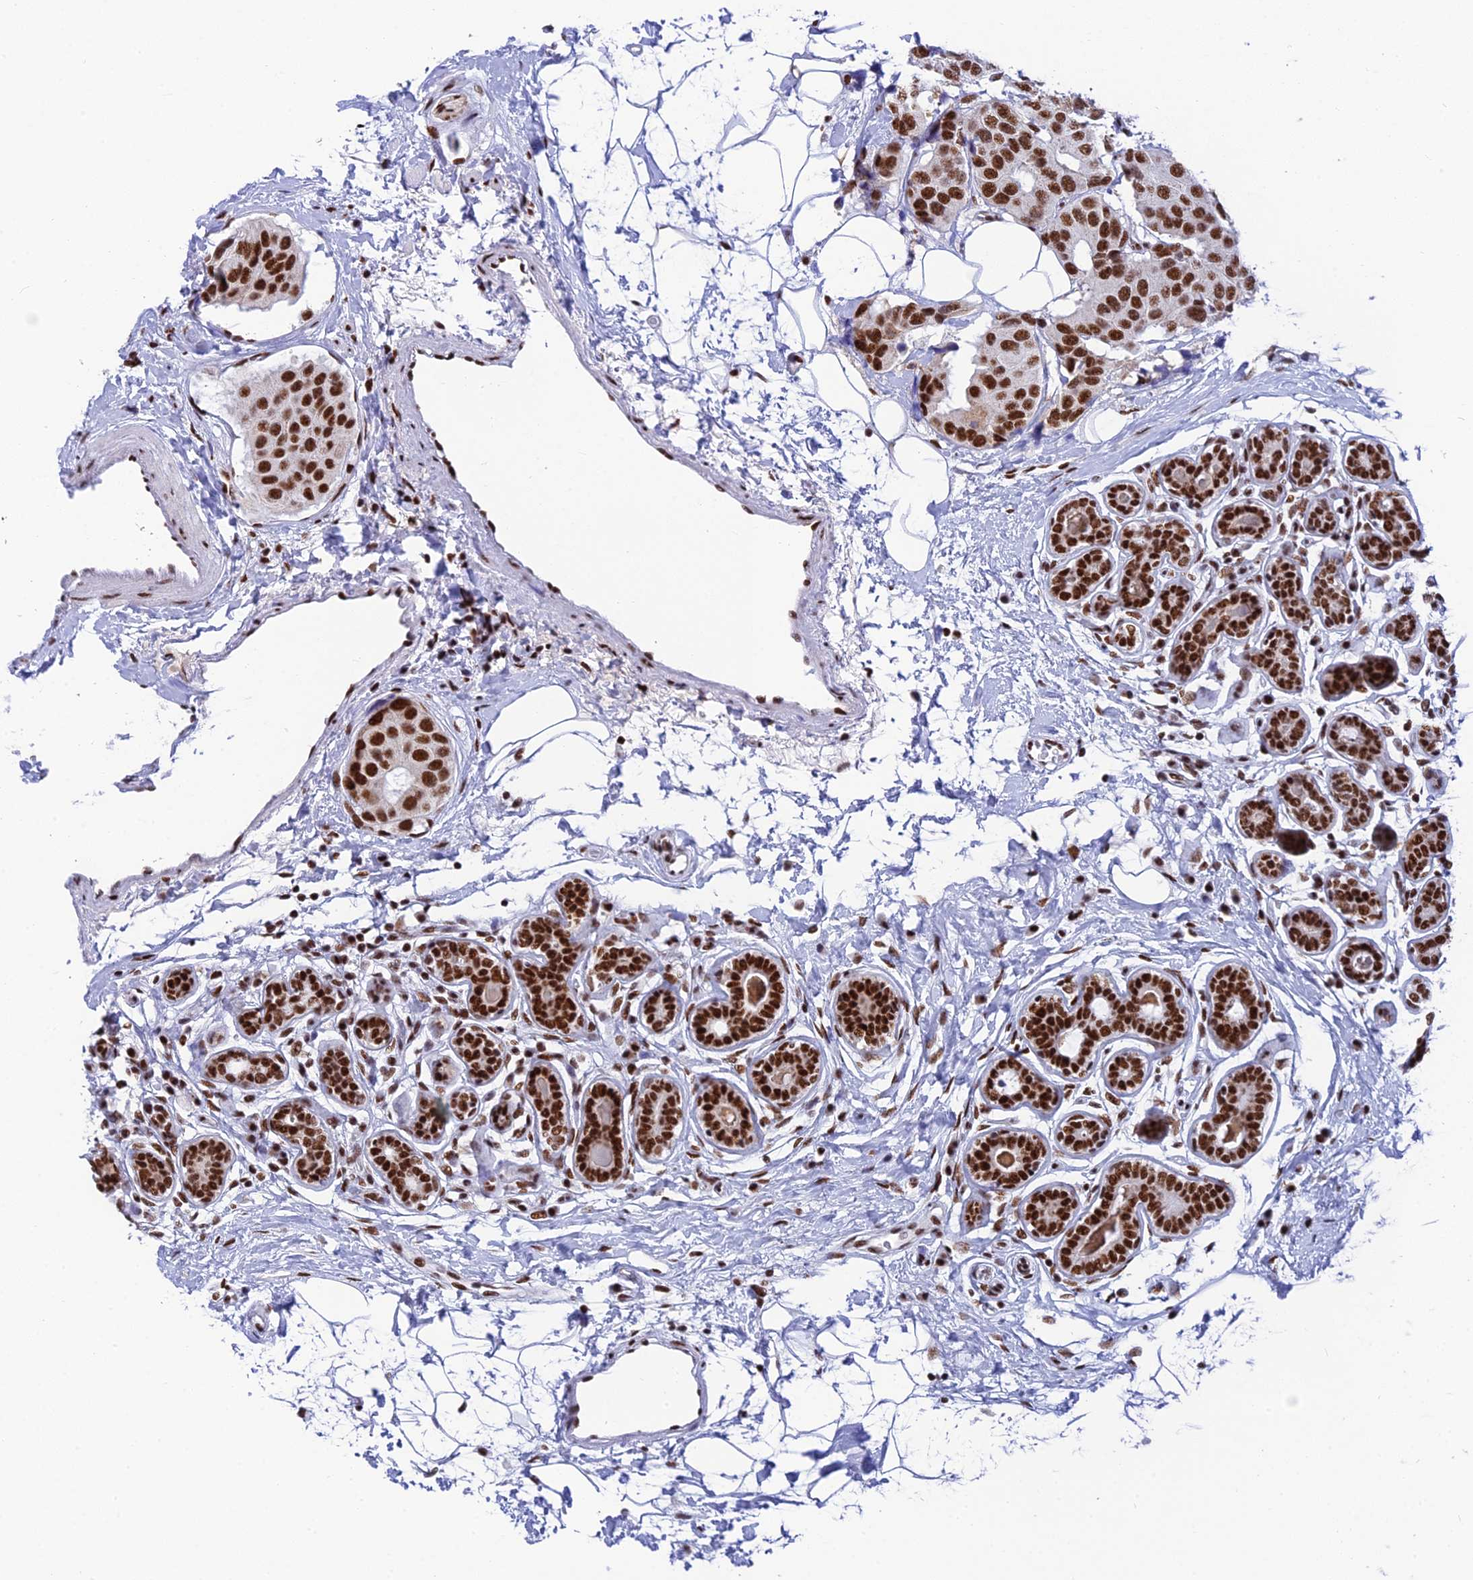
{"staining": {"intensity": "strong", "quantity": ">75%", "location": "nuclear"}, "tissue": "breast cancer", "cell_type": "Tumor cells", "image_type": "cancer", "snomed": [{"axis": "morphology", "description": "Normal tissue, NOS"}, {"axis": "morphology", "description": "Duct carcinoma"}, {"axis": "topography", "description": "Breast"}], "caption": "Brown immunohistochemical staining in breast cancer displays strong nuclear positivity in about >75% of tumor cells. The staining was performed using DAB to visualize the protein expression in brown, while the nuclei were stained in blue with hematoxylin (Magnification: 20x).", "gene": "USP22", "patient": {"sex": "female", "age": 39}}